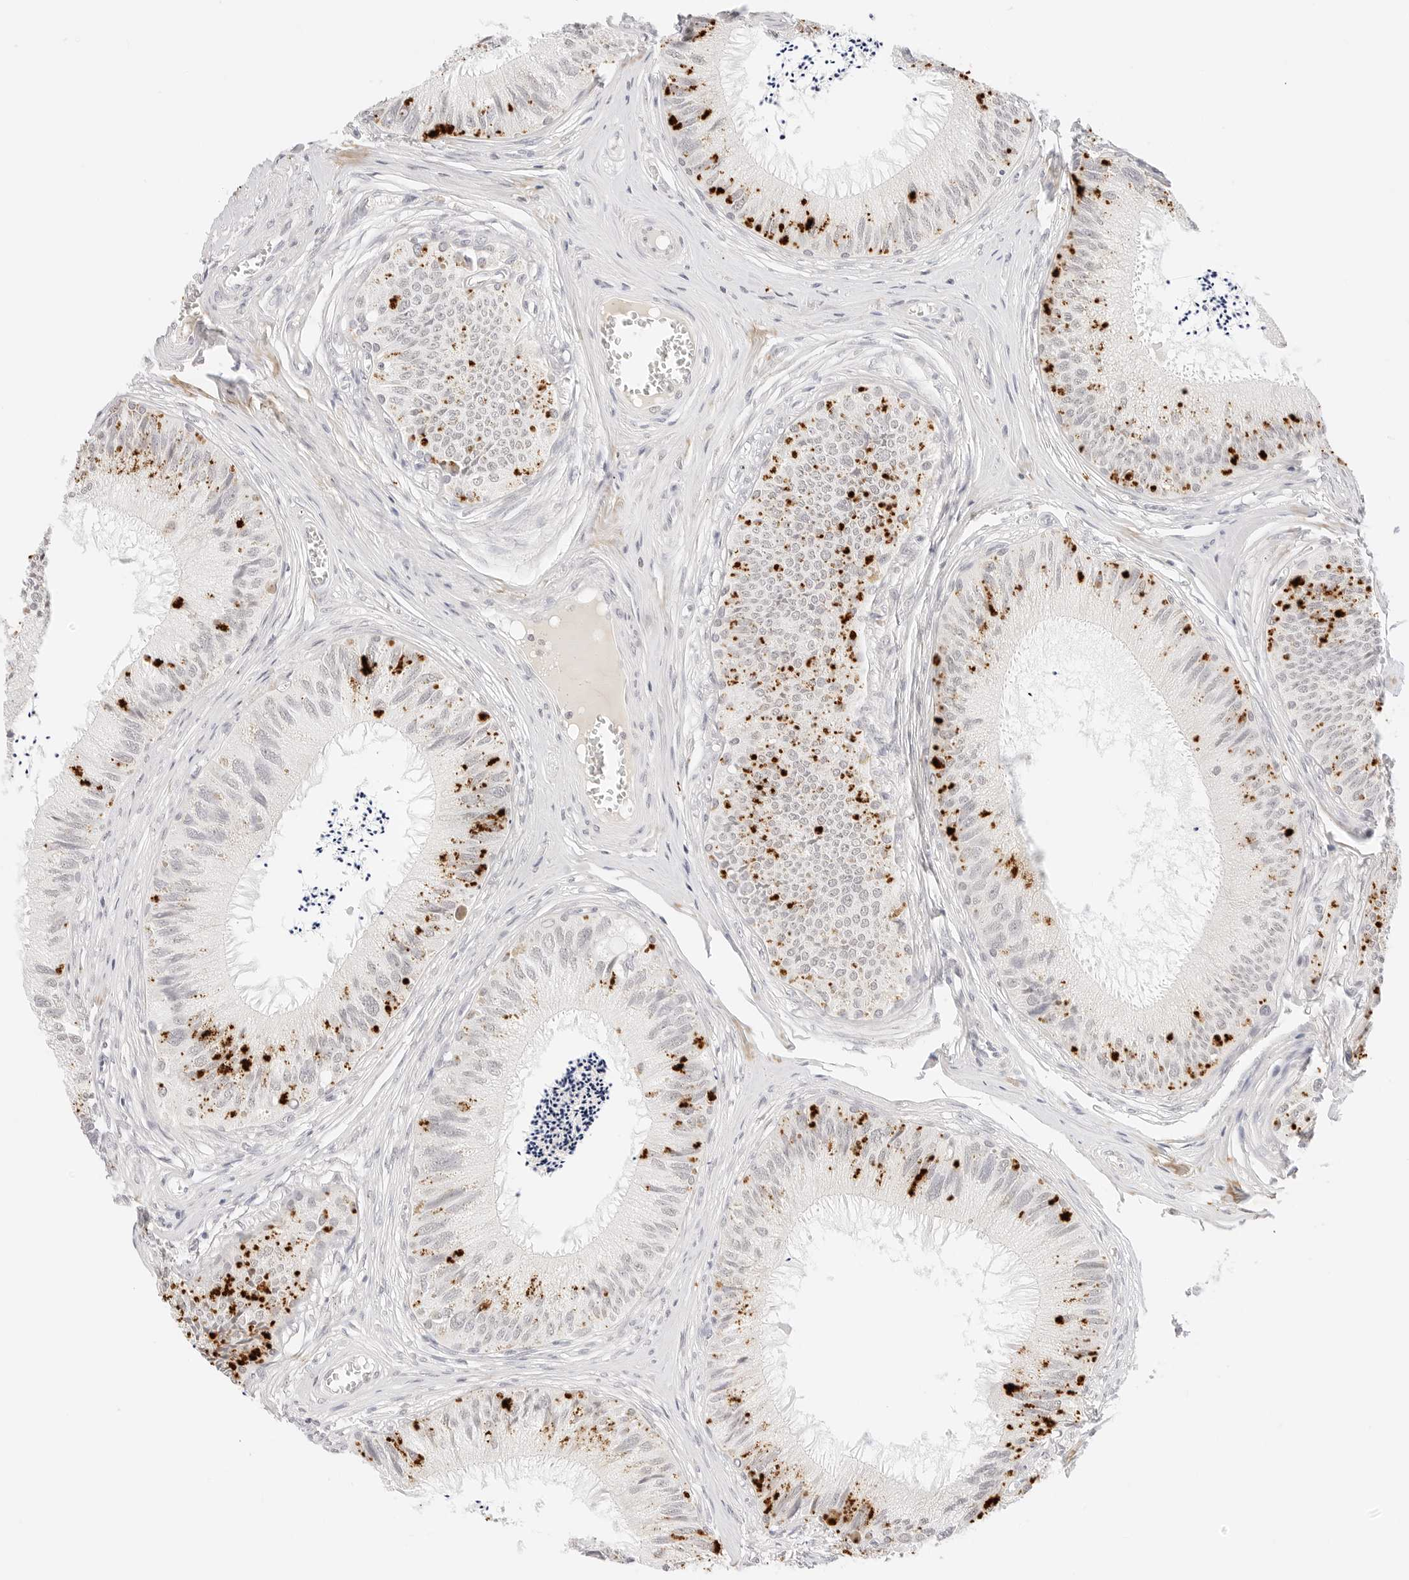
{"staining": {"intensity": "moderate", "quantity": "<25%", "location": "cytoplasmic/membranous"}, "tissue": "epididymis", "cell_type": "Glandular cells", "image_type": "normal", "snomed": [{"axis": "morphology", "description": "Normal tissue, NOS"}, {"axis": "topography", "description": "Epididymis"}], "caption": "An image of epididymis stained for a protein displays moderate cytoplasmic/membranous brown staining in glandular cells.", "gene": "XKR4", "patient": {"sex": "male", "age": 79}}